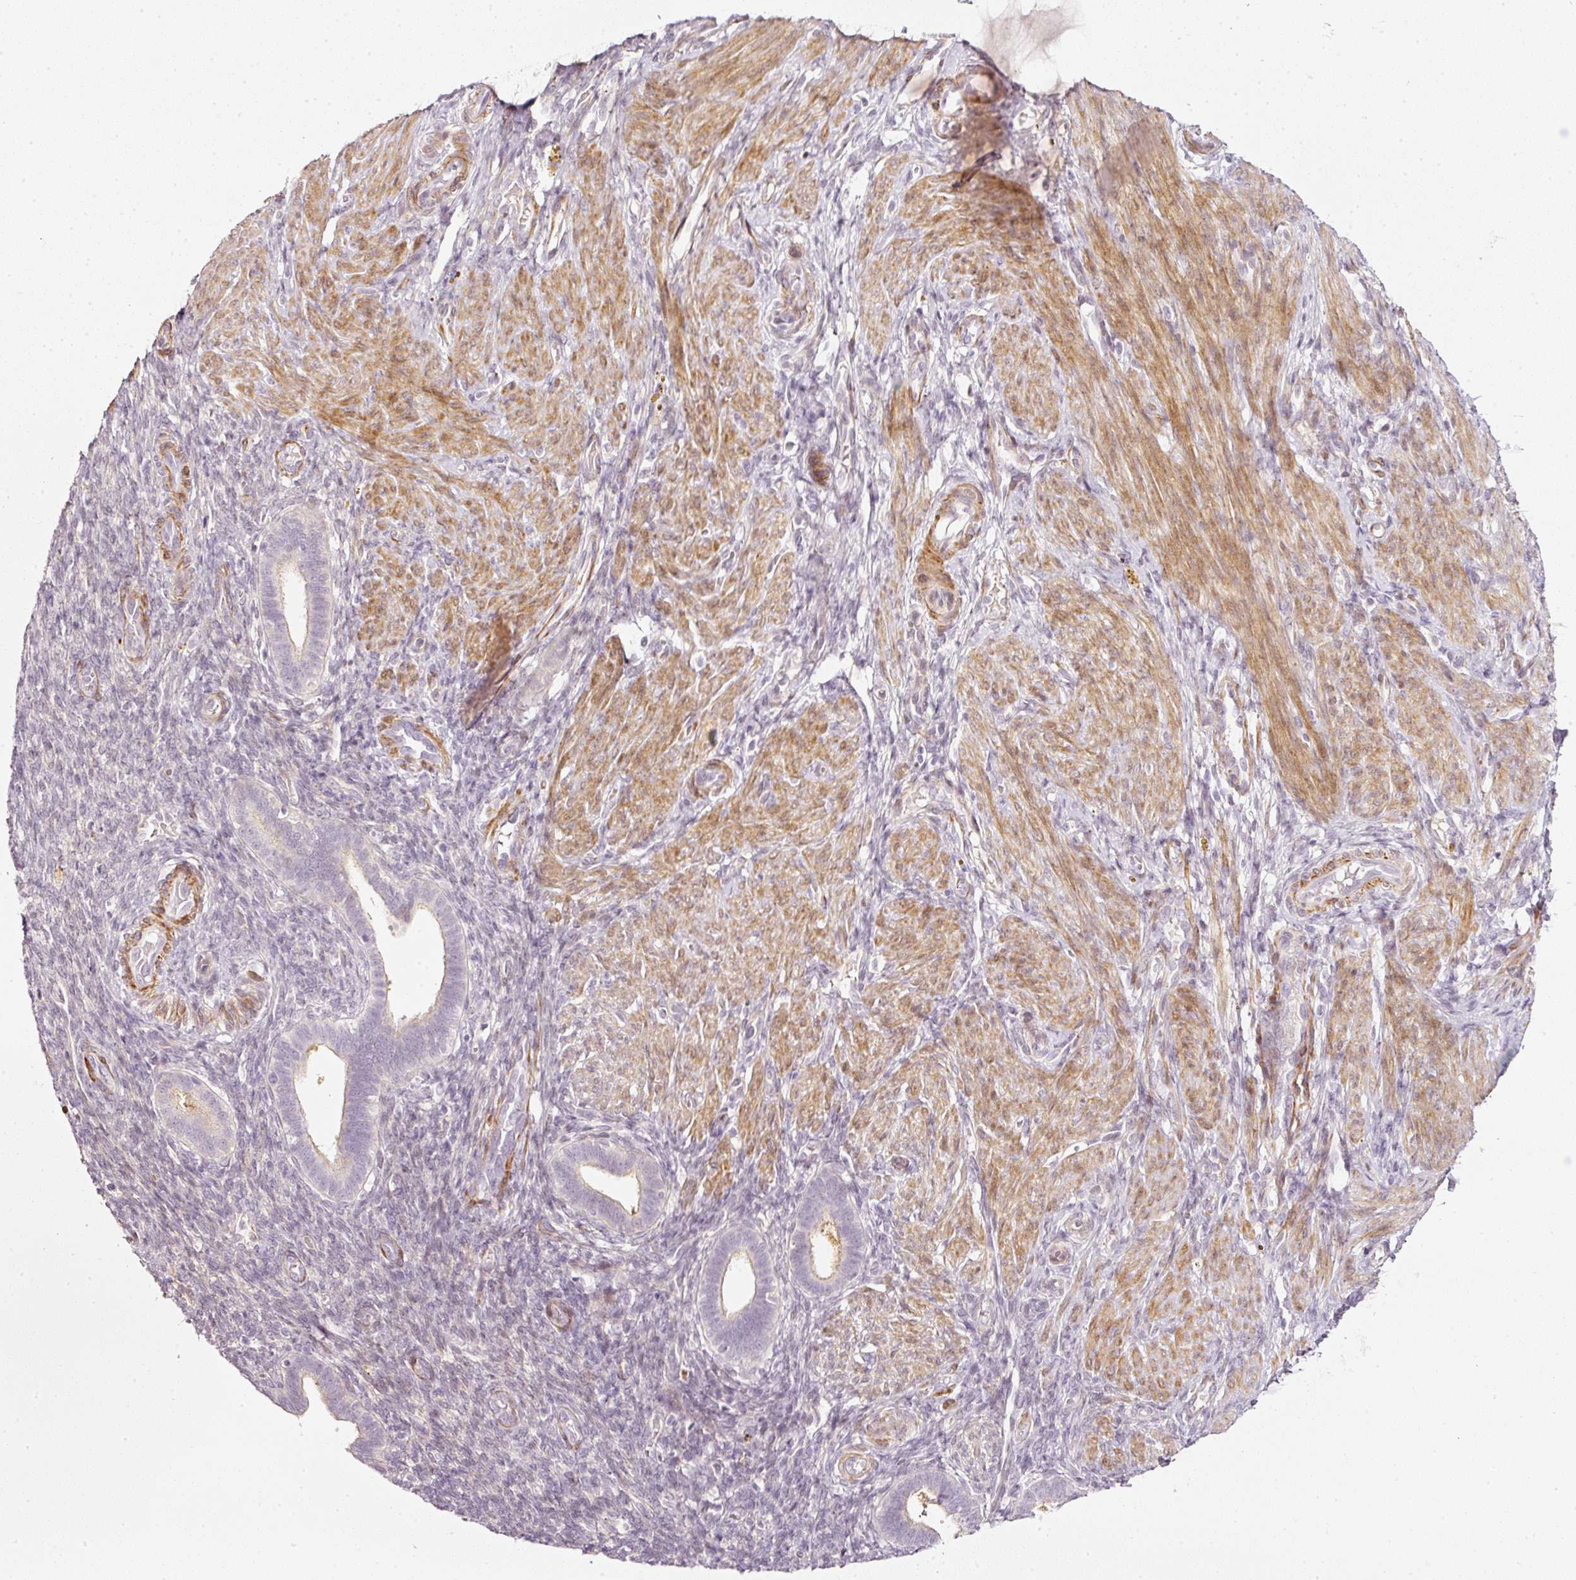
{"staining": {"intensity": "negative", "quantity": "none", "location": "none"}, "tissue": "endometrium", "cell_type": "Cells in endometrial stroma", "image_type": "normal", "snomed": [{"axis": "morphology", "description": "Normal tissue, NOS"}, {"axis": "topography", "description": "Endometrium"}], "caption": "Protein analysis of normal endometrium displays no significant expression in cells in endometrial stroma.", "gene": "TOGARAM1", "patient": {"sex": "female", "age": 34}}